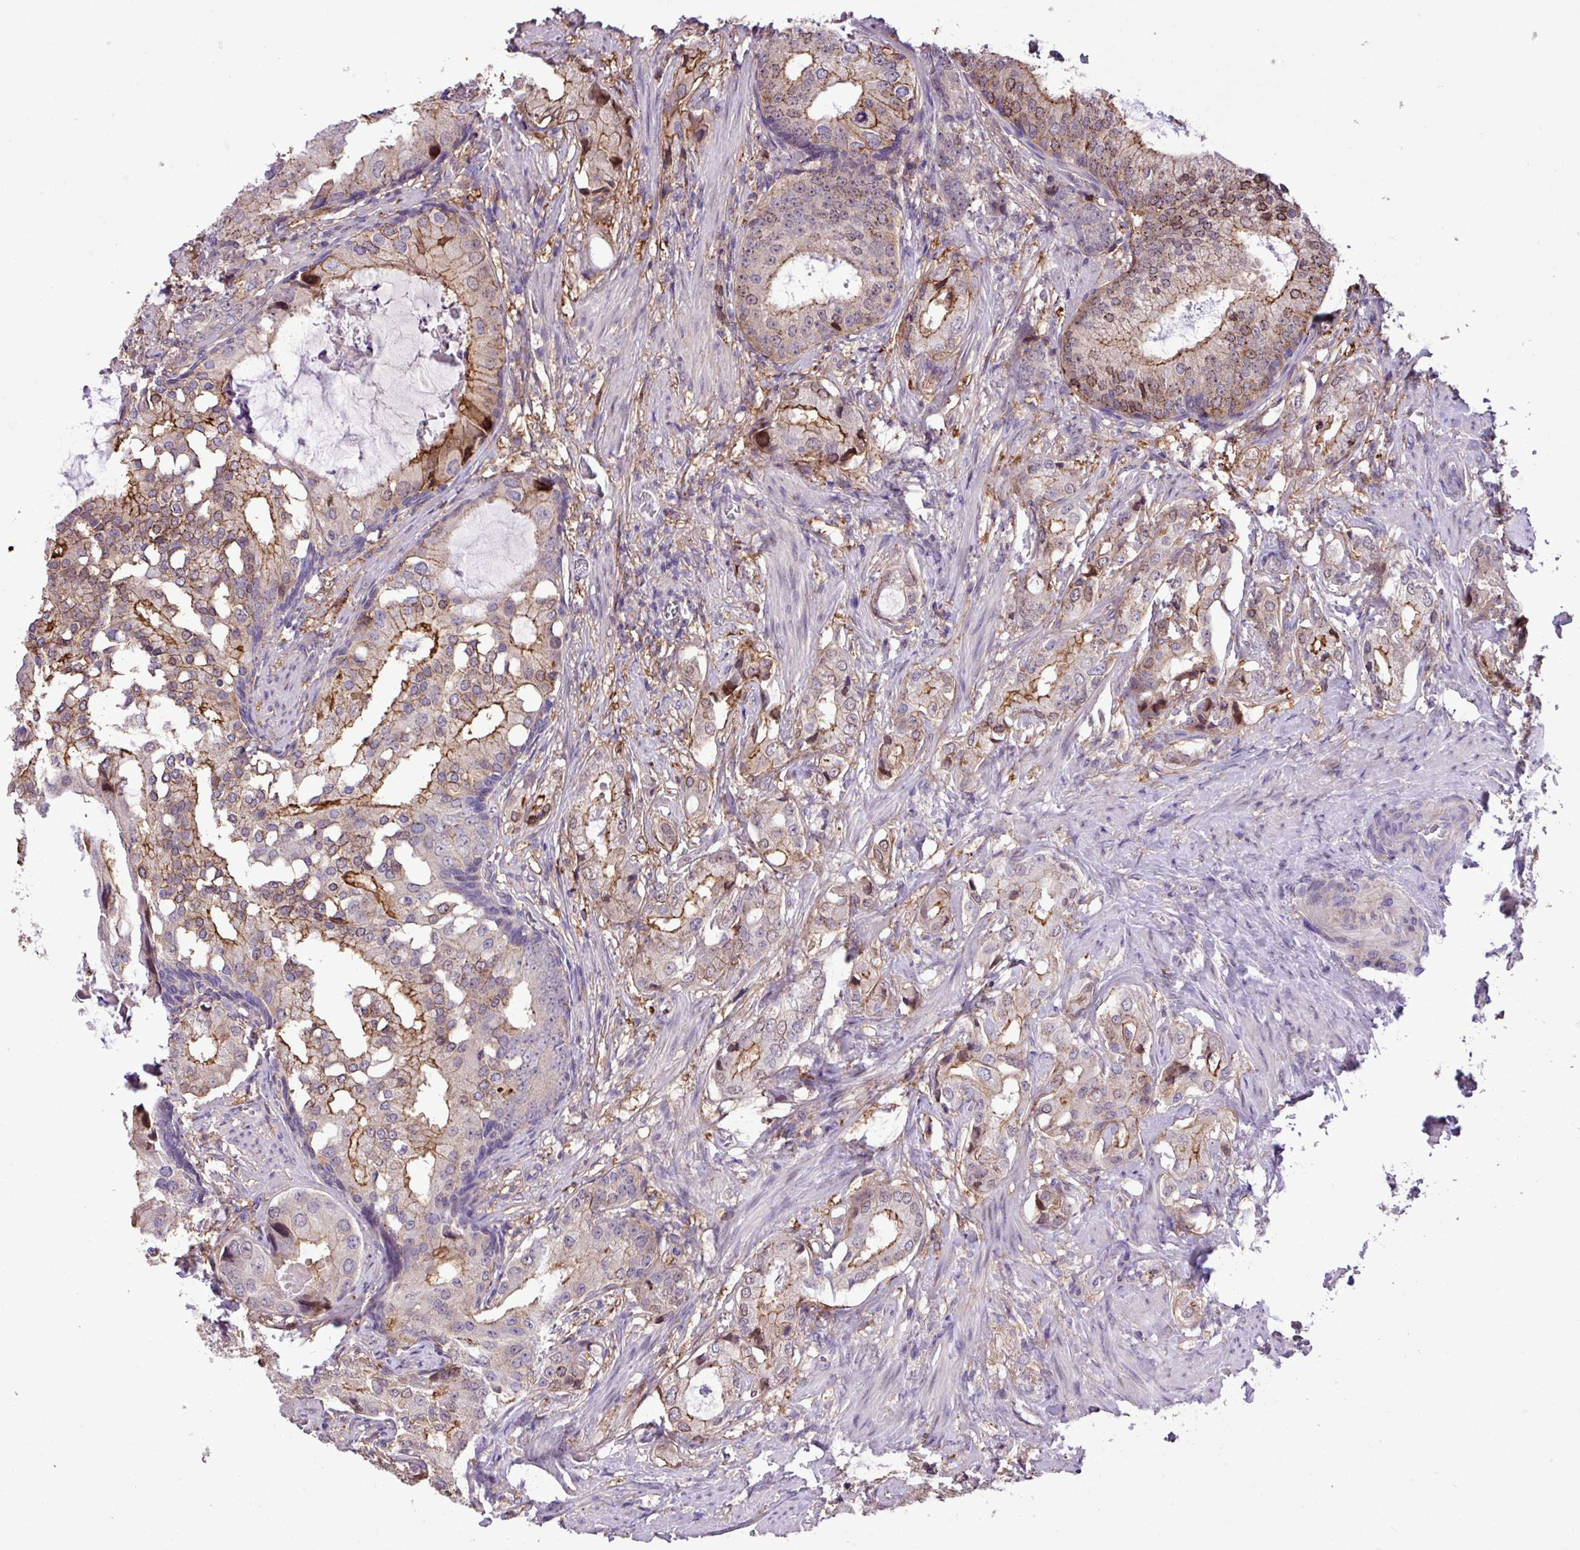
{"staining": {"intensity": "moderate", "quantity": "25%-75%", "location": "cytoplasmic/membranous"}, "tissue": "prostate cancer", "cell_type": "Tumor cells", "image_type": "cancer", "snomed": [{"axis": "morphology", "description": "Adenocarcinoma, Low grade"}, {"axis": "topography", "description": "Prostate"}], "caption": "A brown stain shows moderate cytoplasmic/membranous expression of a protein in human low-grade adenocarcinoma (prostate) tumor cells.", "gene": "RPP25L", "patient": {"sex": "male", "age": 71}}